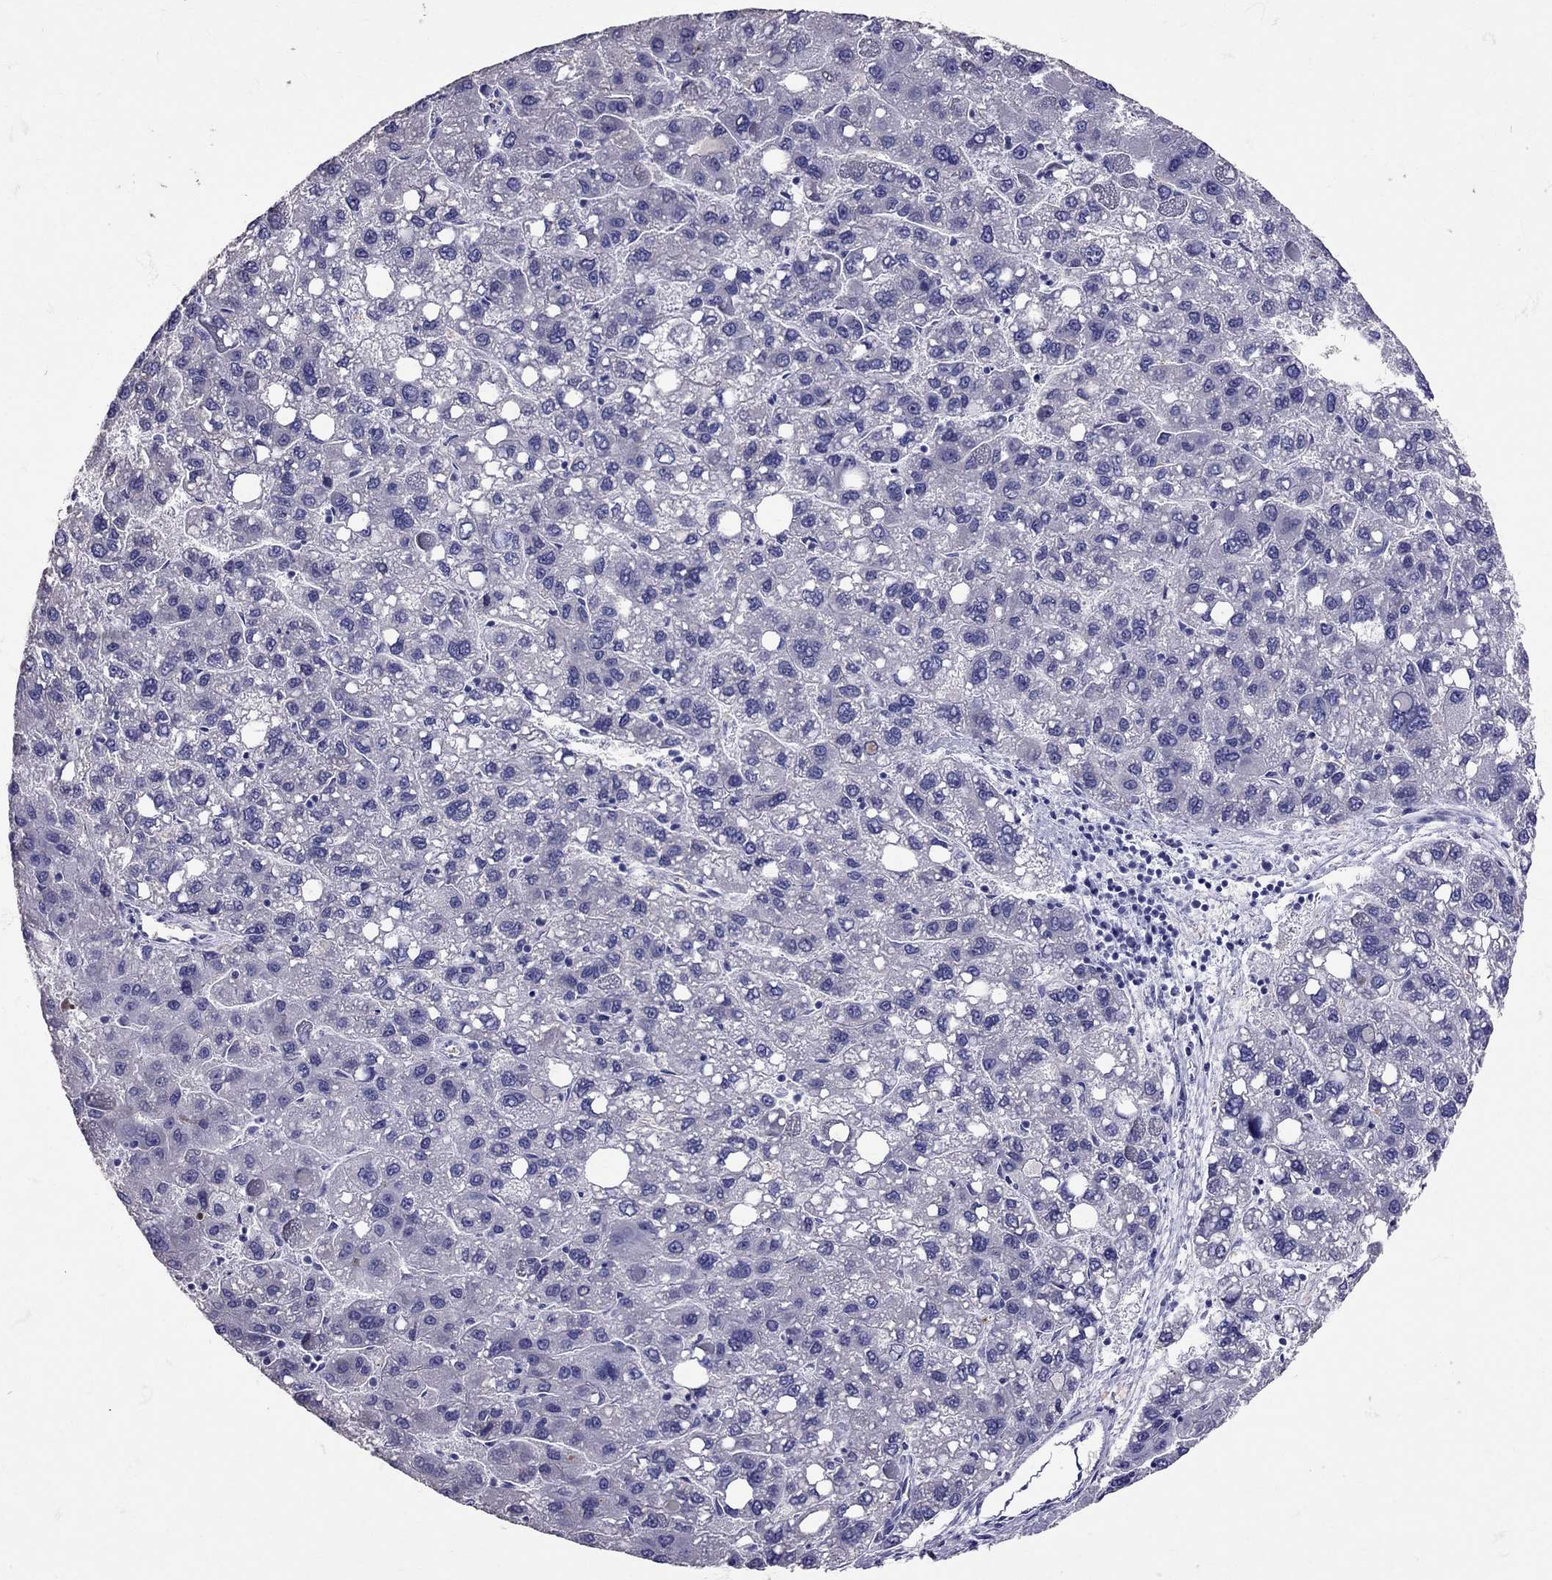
{"staining": {"intensity": "negative", "quantity": "none", "location": "none"}, "tissue": "liver cancer", "cell_type": "Tumor cells", "image_type": "cancer", "snomed": [{"axis": "morphology", "description": "Carcinoma, Hepatocellular, NOS"}, {"axis": "topography", "description": "Liver"}], "caption": "This is a micrograph of immunohistochemistry (IHC) staining of liver hepatocellular carcinoma, which shows no expression in tumor cells. (Stains: DAB (3,3'-diaminobenzidine) immunohistochemistry with hematoxylin counter stain, Microscopy: brightfield microscopy at high magnification).", "gene": "TBR1", "patient": {"sex": "female", "age": 82}}